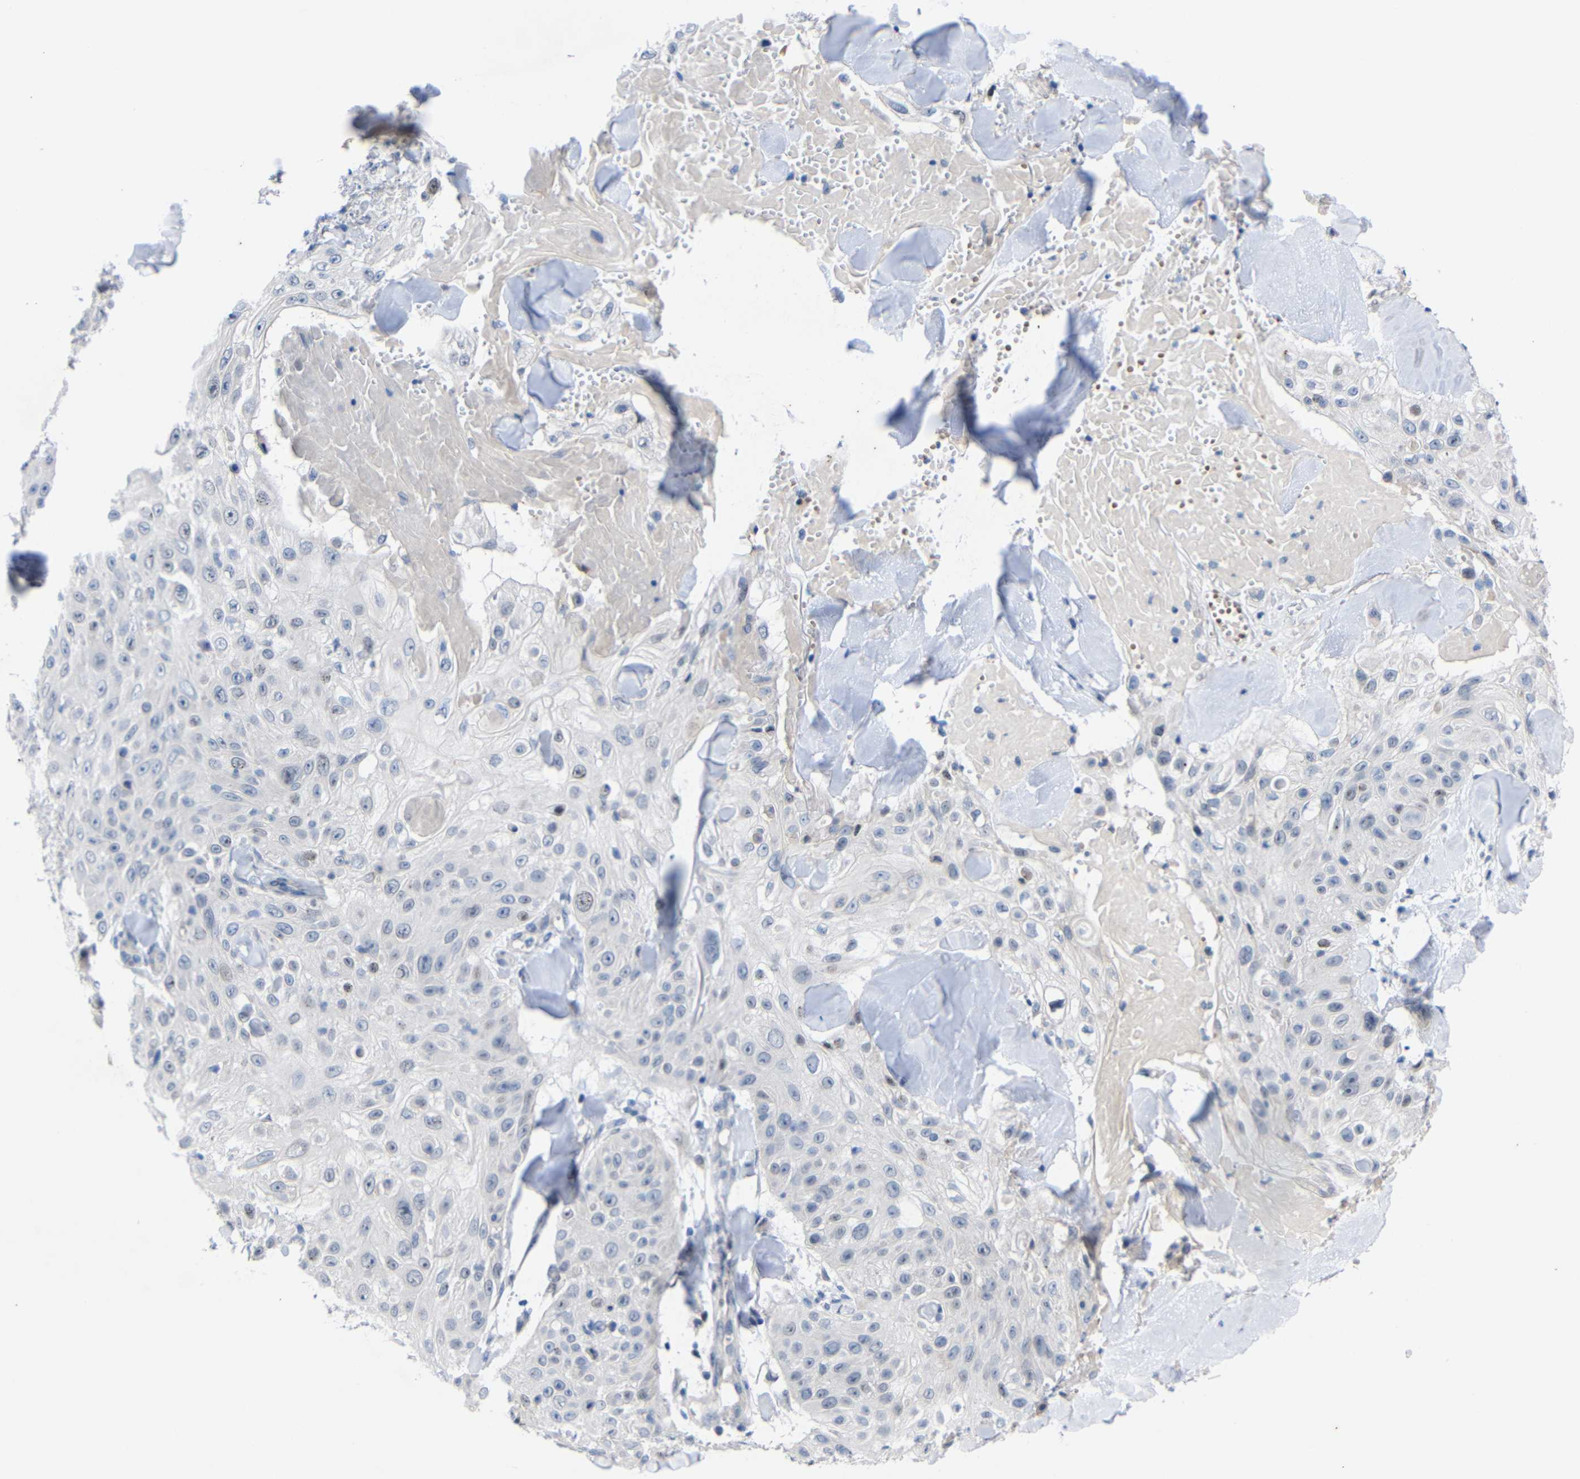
{"staining": {"intensity": "negative", "quantity": "none", "location": "none"}, "tissue": "skin cancer", "cell_type": "Tumor cells", "image_type": "cancer", "snomed": [{"axis": "morphology", "description": "Squamous cell carcinoma, NOS"}, {"axis": "topography", "description": "Skin"}], "caption": "Immunohistochemistry micrograph of neoplastic tissue: human squamous cell carcinoma (skin) stained with DAB demonstrates no significant protein expression in tumor cells.", "gene": "CMTM1", "patient": {"sex": "male", "age": 86}}